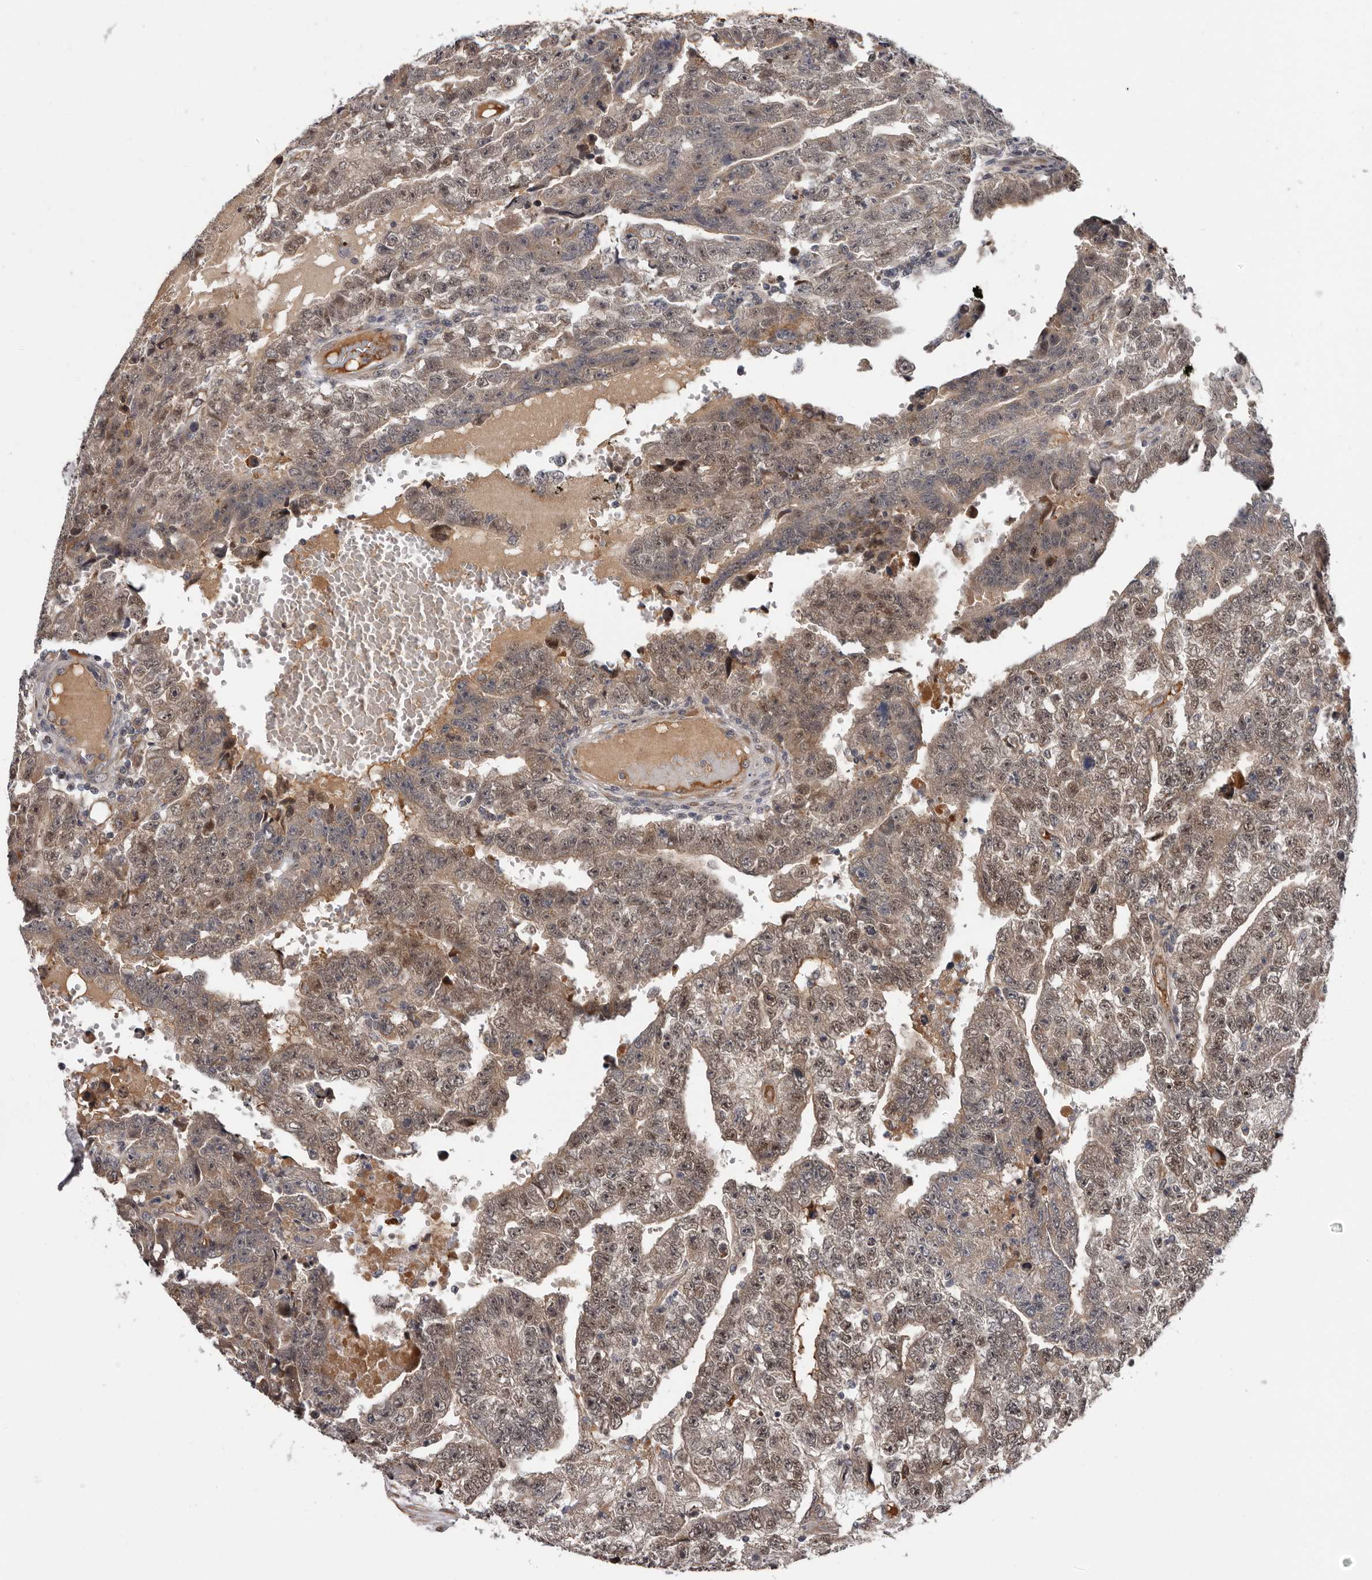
{"staining": {"intensity": "weak", "quantity": ">75%", "location": "cytoplasmic/membranous,nuclear"}, "tissue": "testis cancer", "cell_type": "Tumor cells", "image_type": "cancer", "snomed": [{"axis": "morphology", "description": "Carcinoma, Embryonal, NOS"}, {"axis": "topography", "description": "Testis"}], "caption": "This is an image of immunohistochemistry (IHC) staining of testis embryonal carcinoma, which shows weak positivity in the cytoplasmic/membranous and nuclear of tumor cells.", "gene": "MED8", "patient": {"sex": "male", "age": 25}}